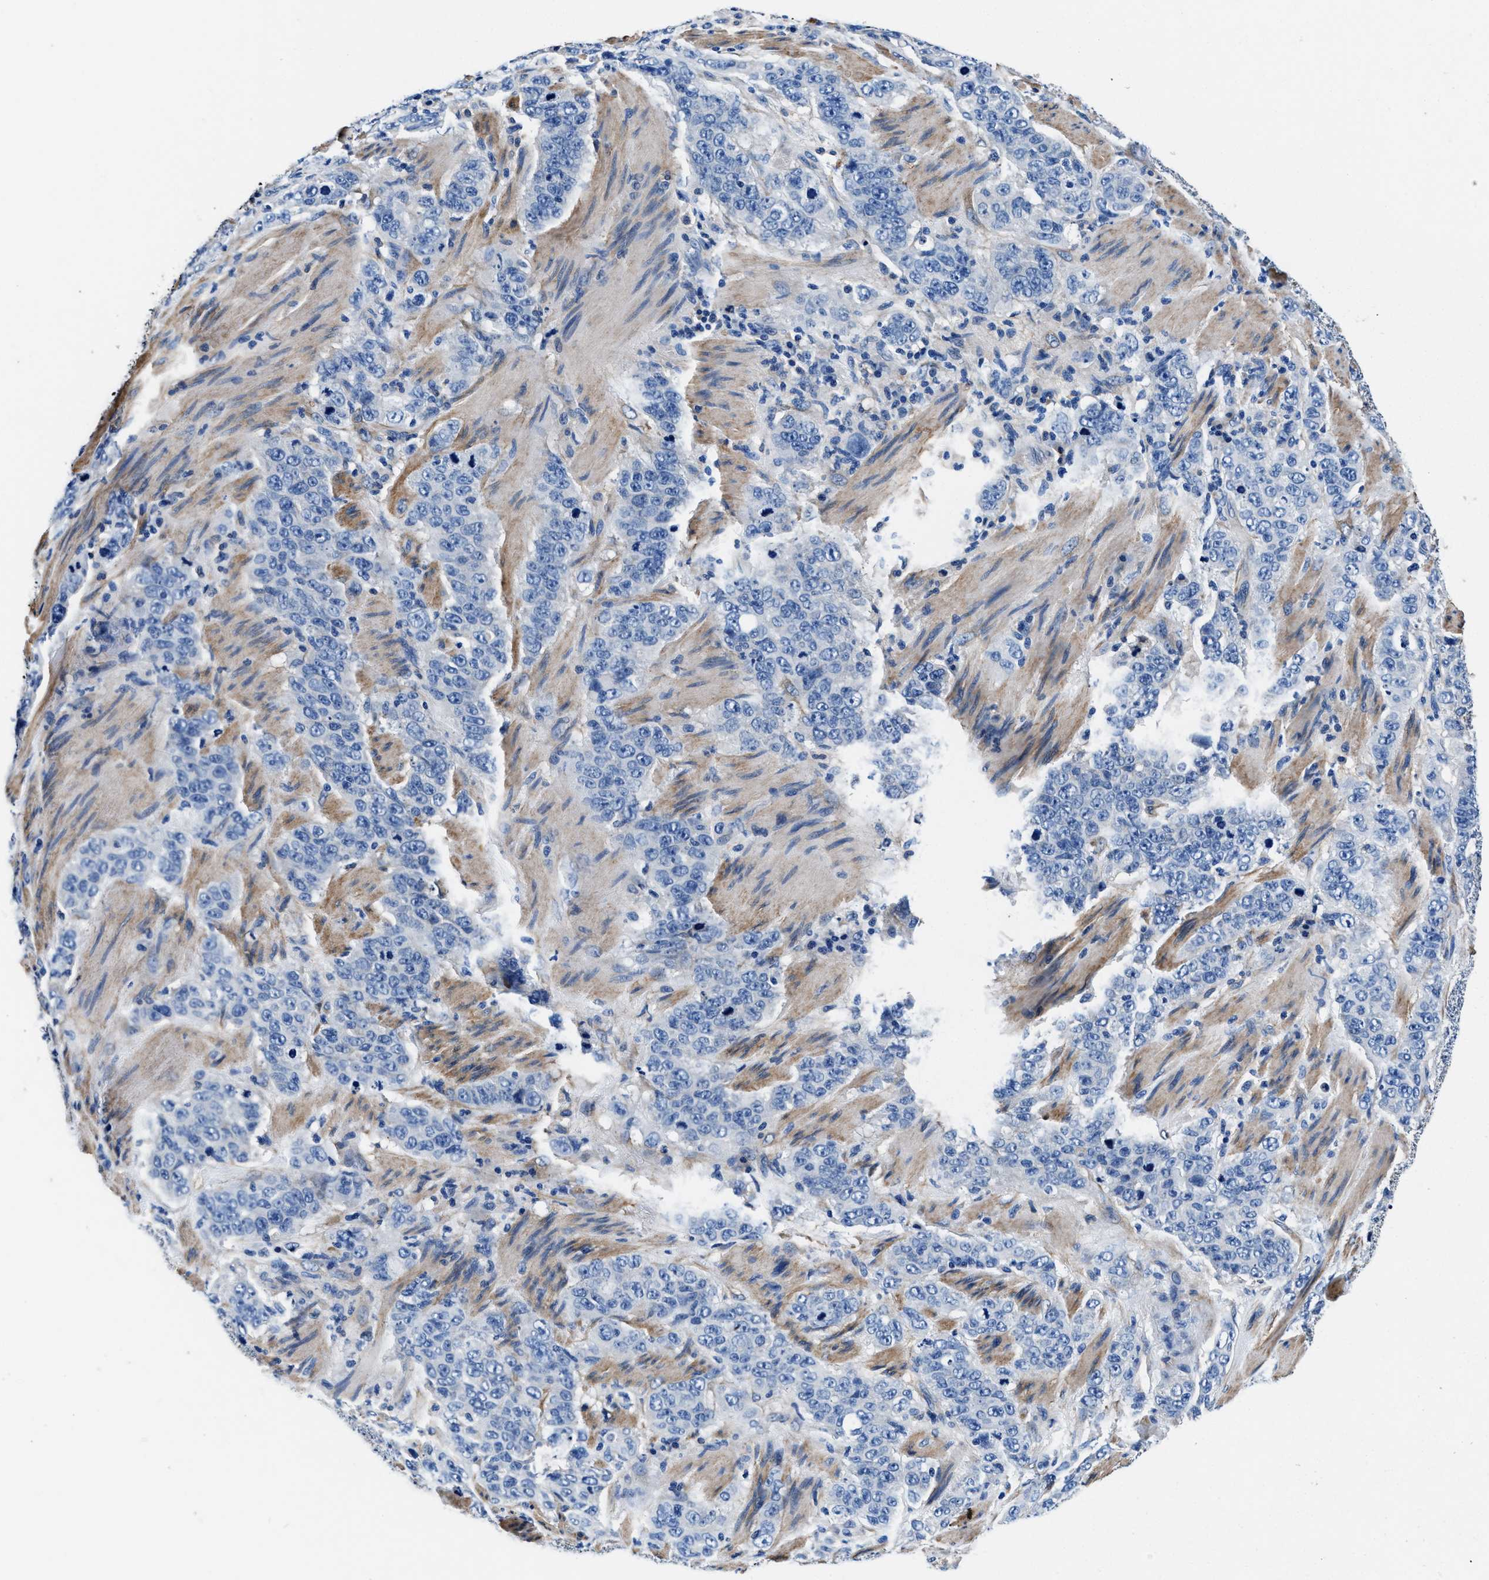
{"staining": {"intensity": "negative", "quantity": "none", "location": "none"}, "tissue": "stomach cancer", "cell_type": "Tumor cells", "image_type": "cancer", "snomed": [{"axis": "morphology", "description": "Adenocarcinoma, NOS"}, {"axis": "topography", "description": "Stomach"}], "caption": "Immunohistochemistry (IHC) of human stomach cancer (adenocarcinoma) demonstrates no expression in tumor cells.", "gene": "NEU1", "patient": {"sex": "male", "age": 48}}